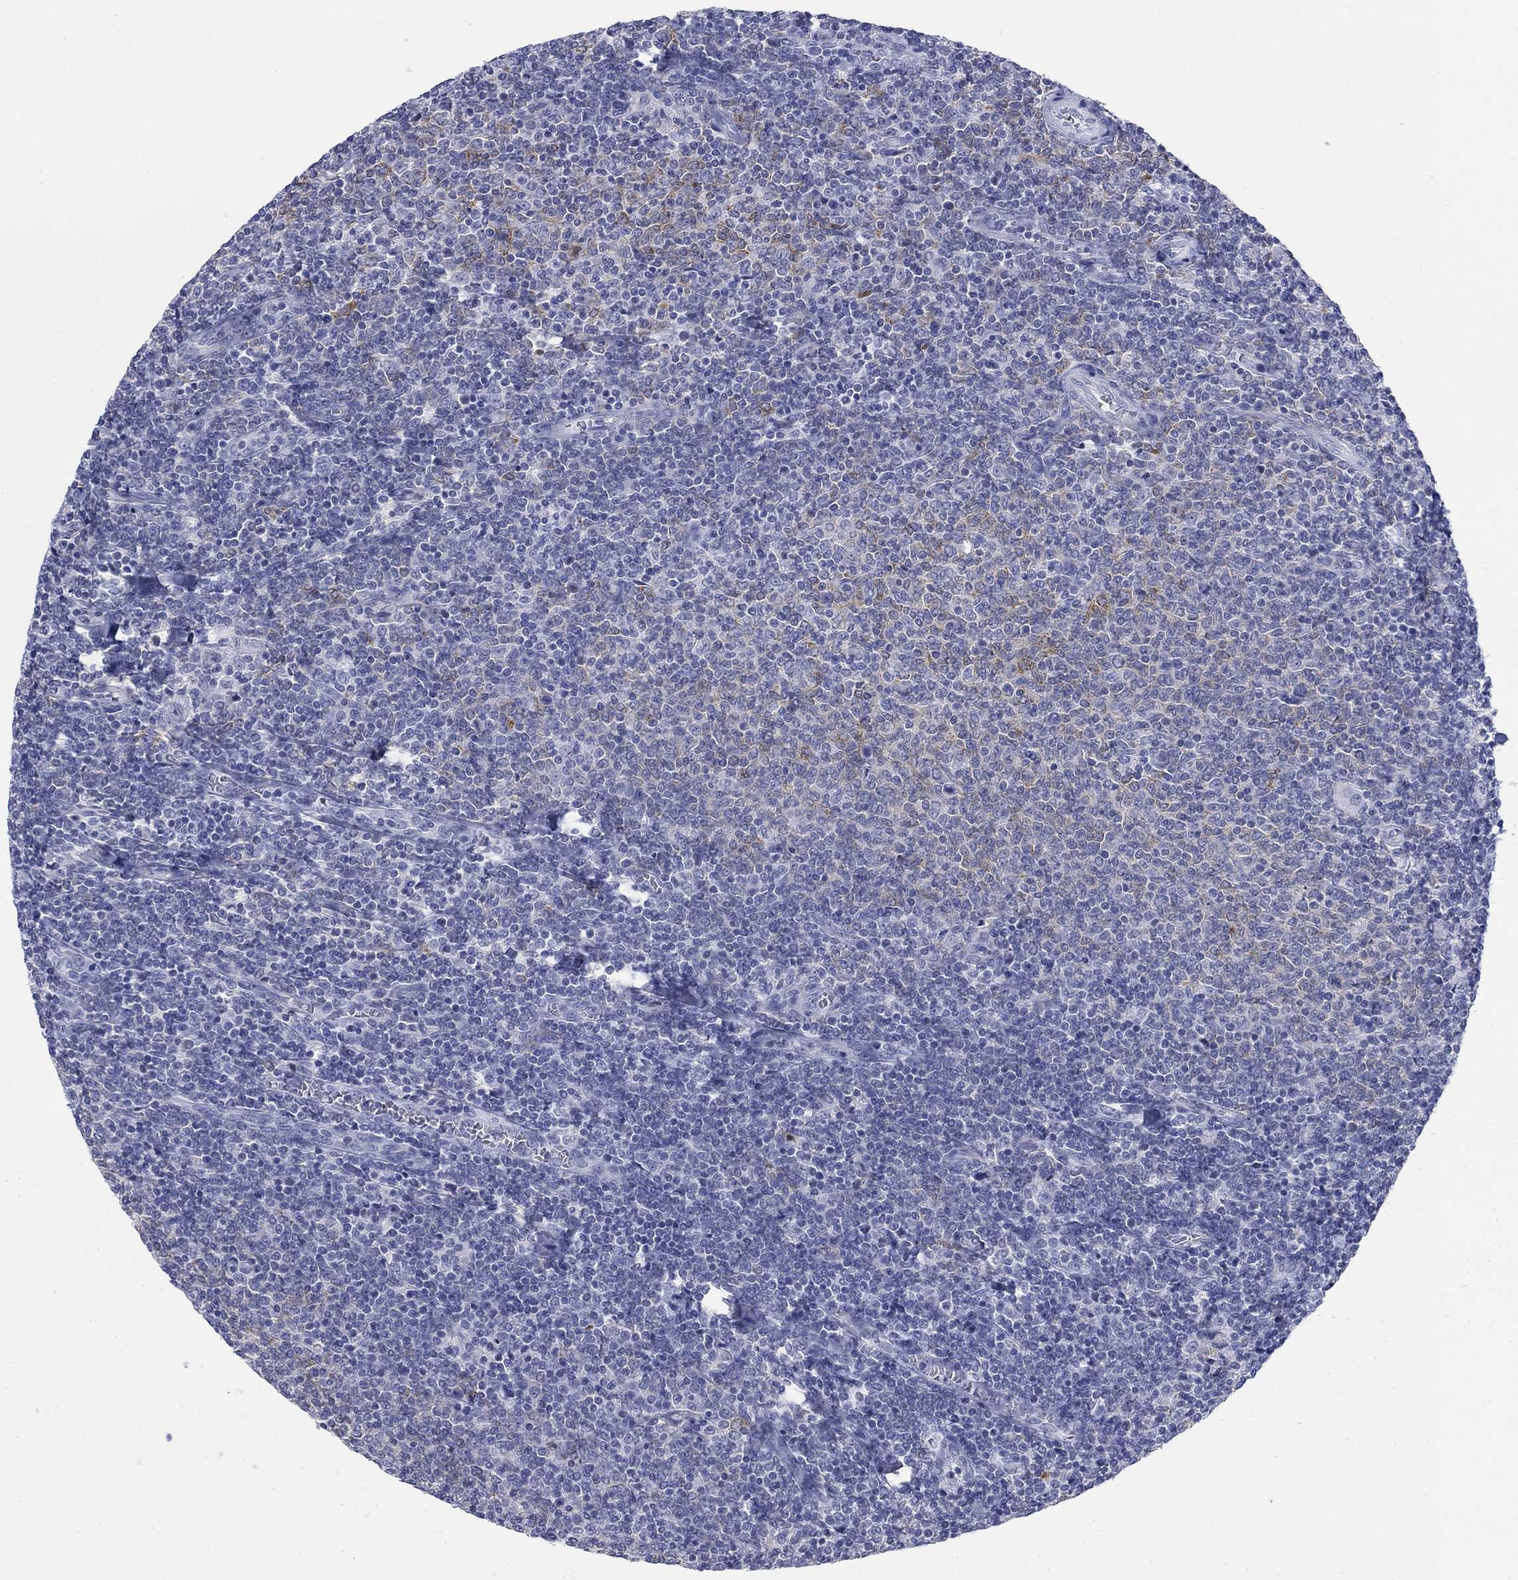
{"staining": {"intensity": "moderate", "quantity": "<25%", "location": "cytoplasmic/membranous"}, "tissue": "lymphoma", "cell_type": "Tumor cells", "image_type": "cancer", "snomed": [{"axis": "morphology", "description": "Malignant lymphoma, non-Hodgkin's type, Low grade"}, {"axis": "topography", "description": "Lymph node"}], "caption": "The image reveals immunohistochemical staining of lymphoma. There is moderate cytoplasmic/membranous staining is appreciated in approximately <25% of tumor cells.", "gene": "IGF2BP3", "patient": {"sex": "male", "age": 52}}